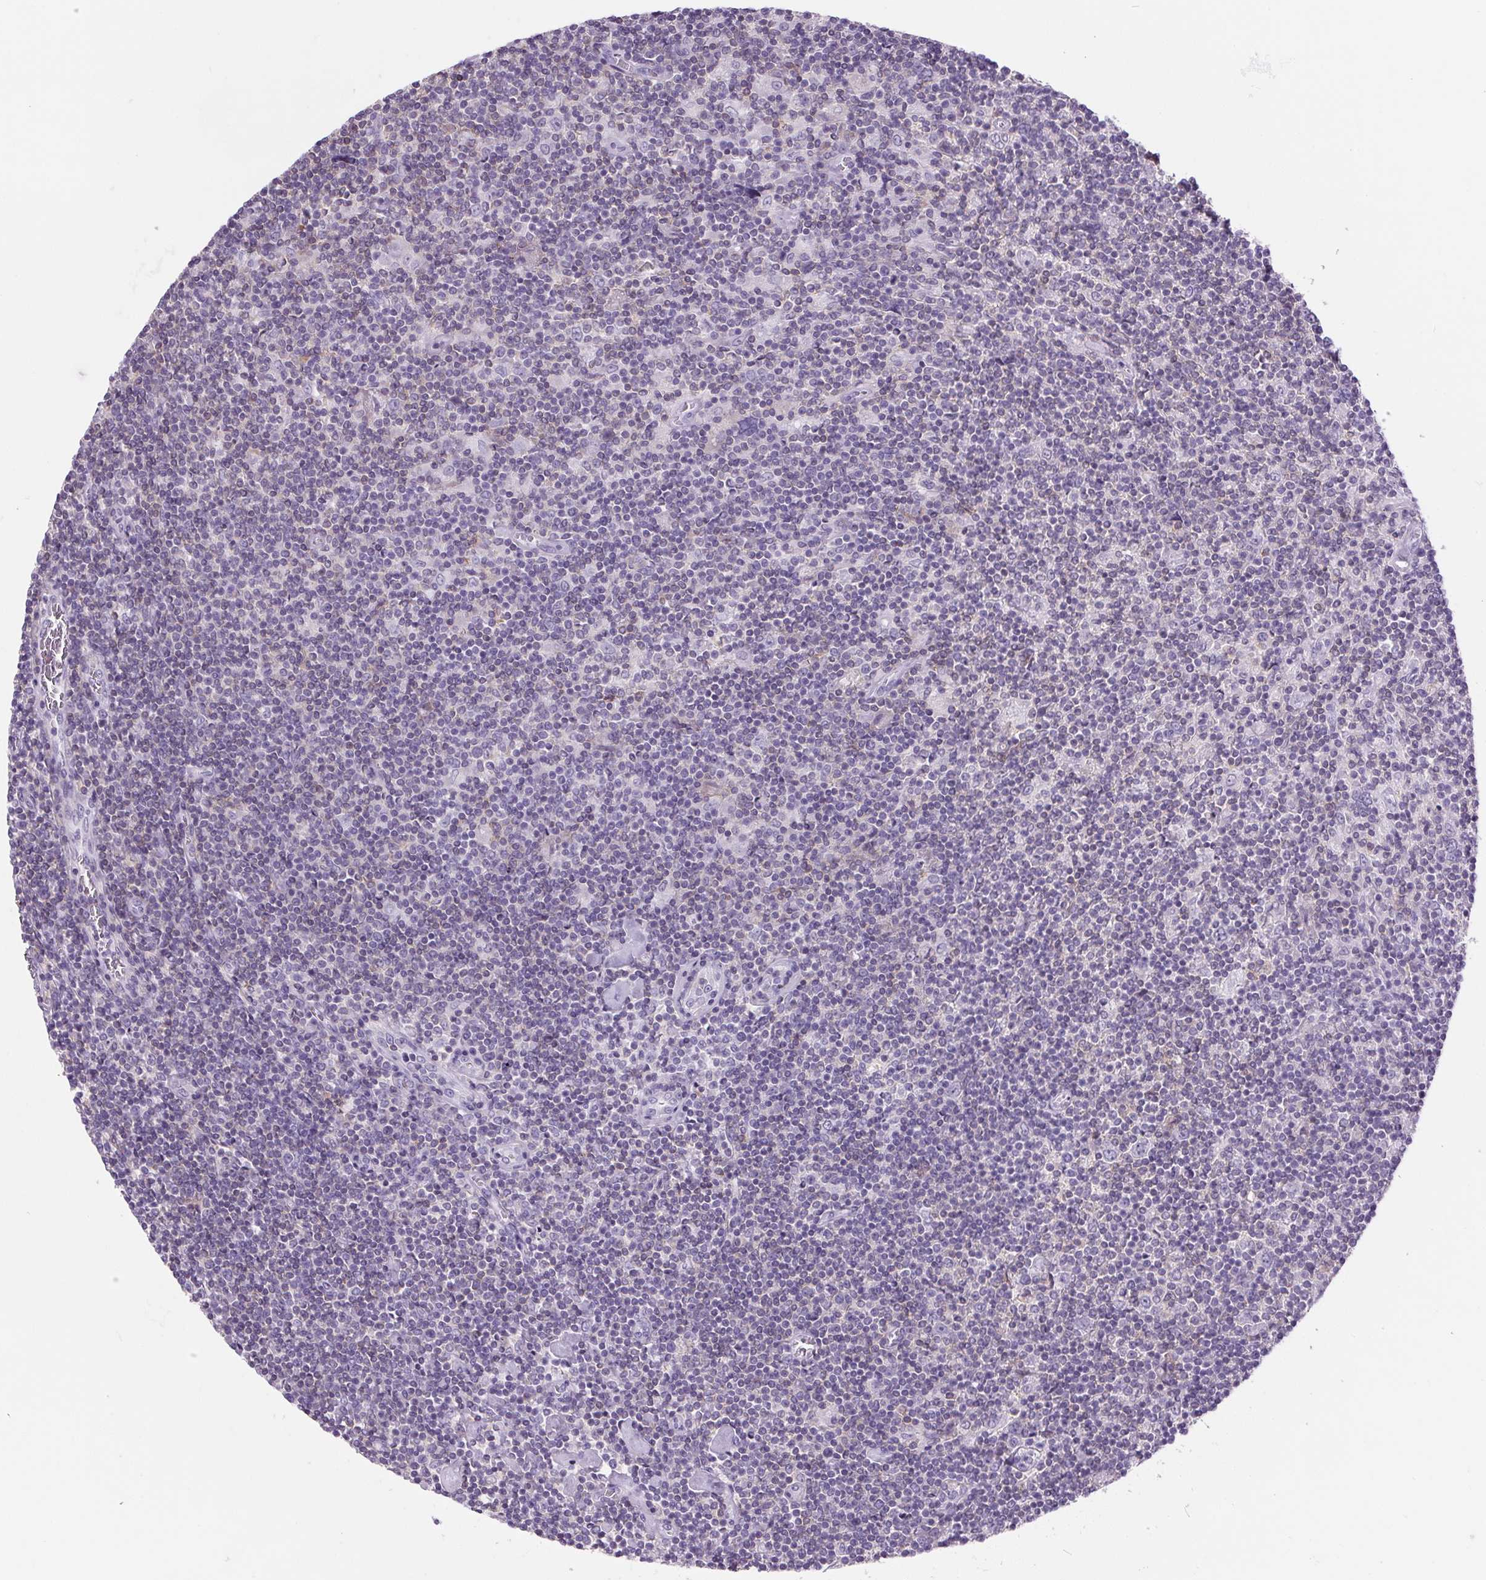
{"staining": {"intensity": "negative", "quantity": "none", "location": "none"}, "tissue": "lymphoma", "cell_type": "Tumor cells", "image_type": "cancer", "snomed": [{"axis": "morphology", "description": "Hodgkin's disease, NOS"}, {"axis": "topography", "description": "Lymph node"}], "caption": "This is an IHC image of Hodgkin's disease. There is no expression in tumor cells.", "gene": "S100A2", "patient": {"sex": "male", "age": 40}}